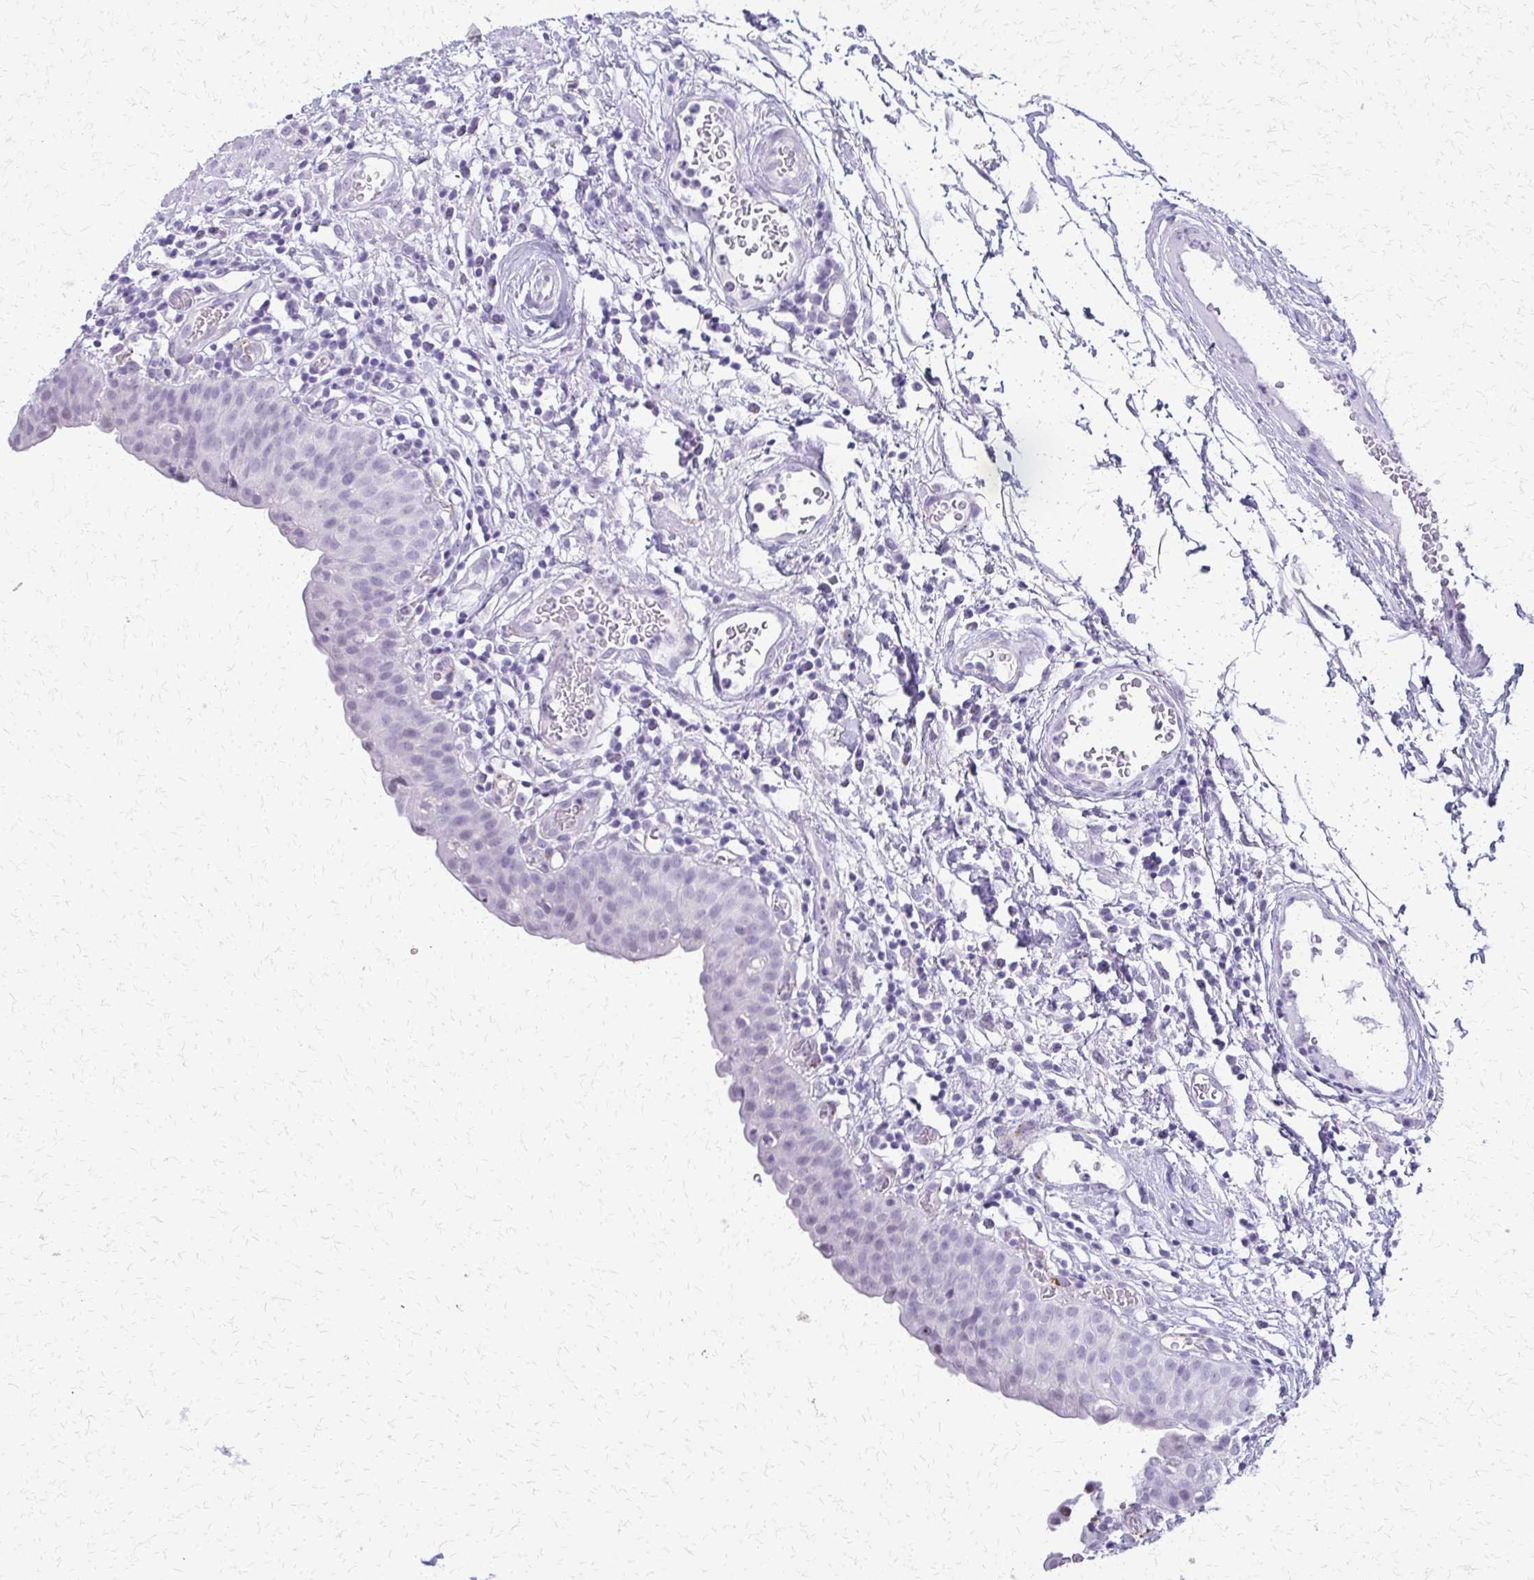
{"staining": {"intensity": "negative", "quantity": "none", "location": "none"}, "tissue": "urinary bladder", "cell_type": "Urothelial cells", "image_type": "normal", "snomed": [{"axis": "morphology", "description": "Normal tissue, NOS"}, {"axis": "morphology", "description": "Inflammation, NOS"}, {"axis": "topography", "description": "Urinary bladder"}], "caption": "The immunohistochemistry photomicrograph has no significant staining in urothelial cells of urinary bladder.", "gene": "FAM162B", "patient": {"sex": "male", "age": 57}}